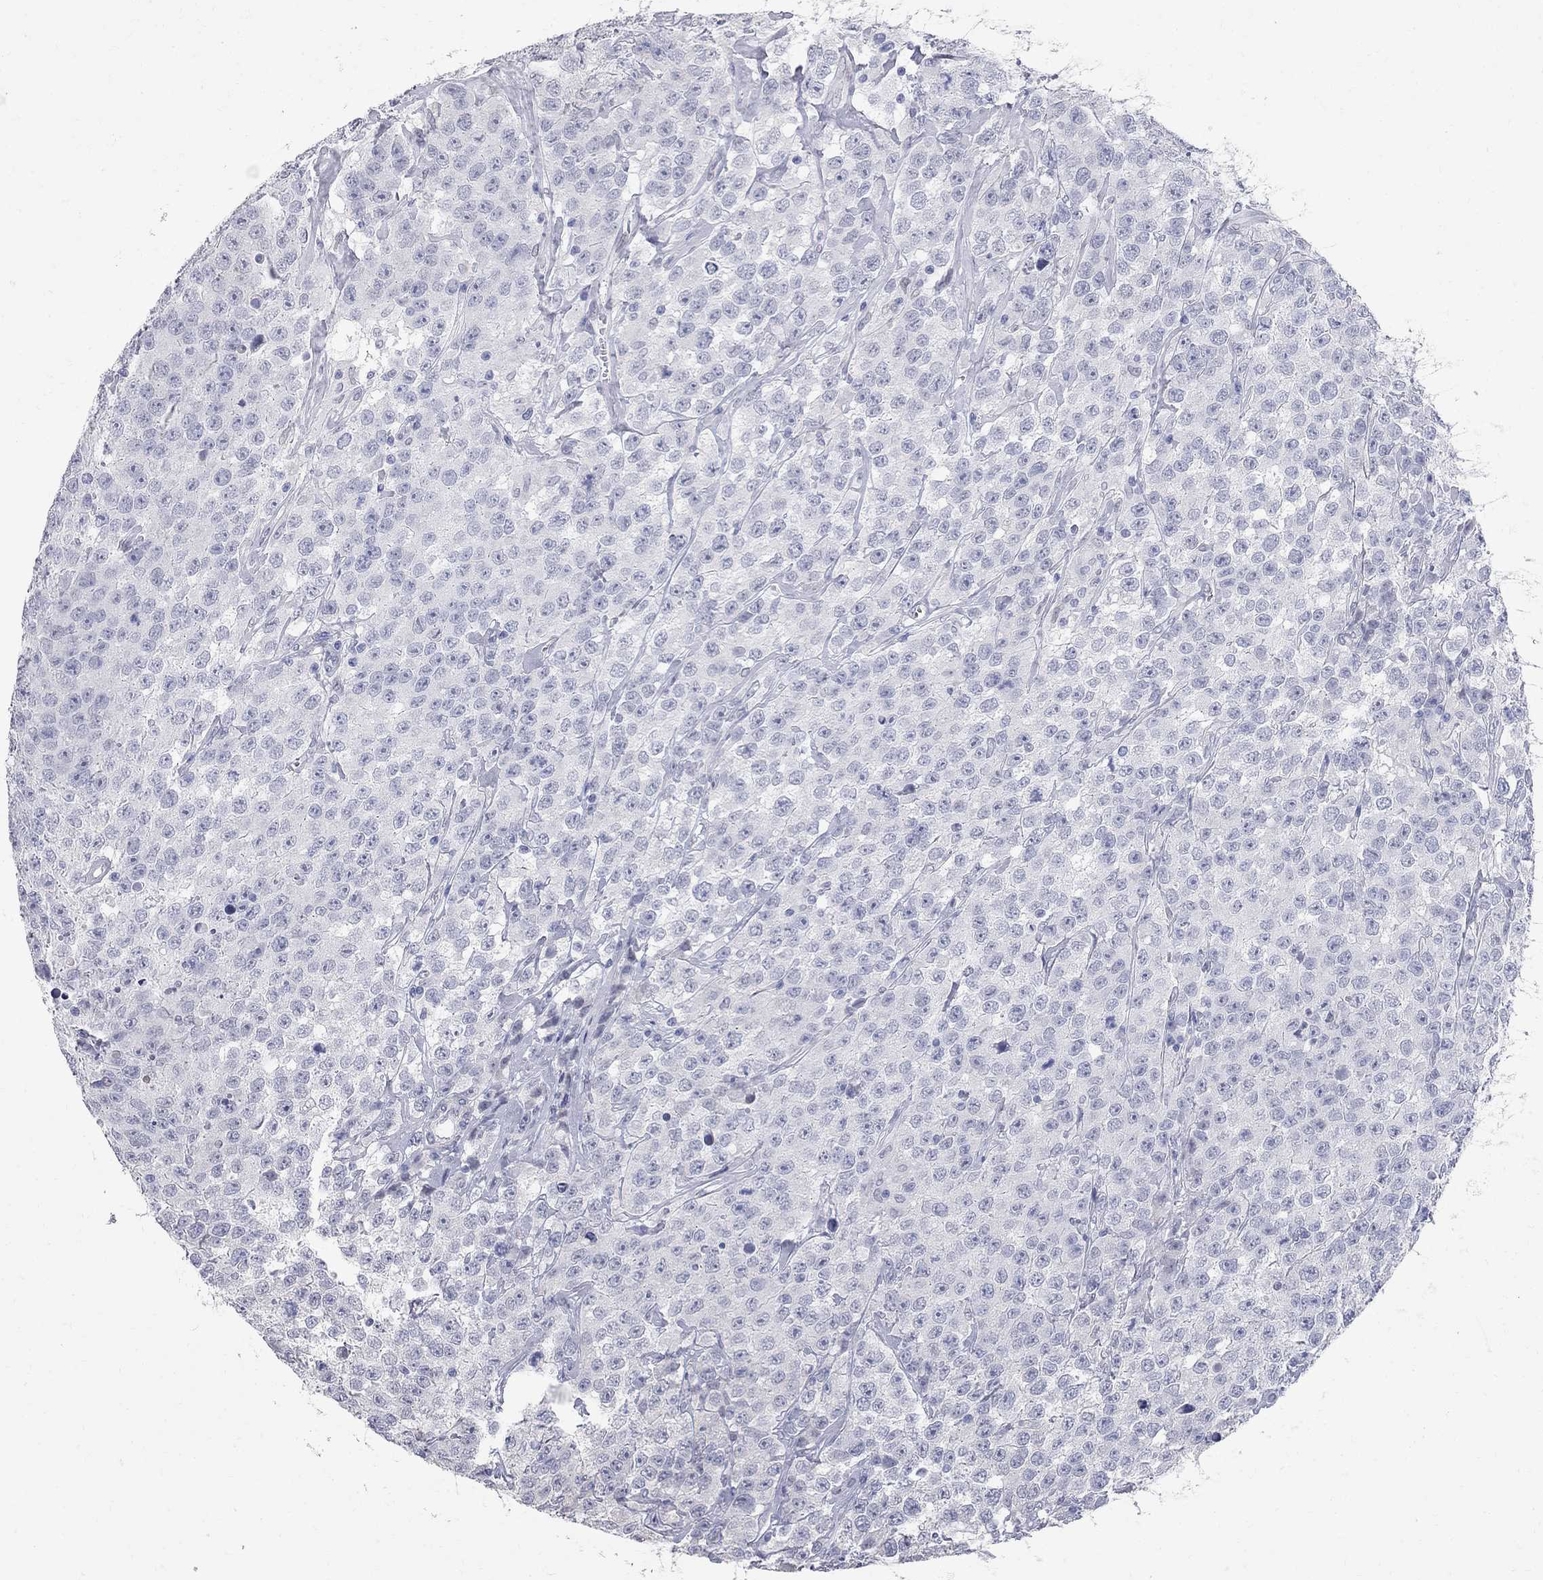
{"staining": {"intensity": "negative", "quantity": "none", "location": "none"}, "tissue": "testis cancer", "cell_type": "Tumor cells", "image_type": "cancer", "snomed": [{"axis": "morphology", "description": "Seminoma, NOS"}, {"axis": "topography", "description": "Testis"}], "caption": "Immunohistochemical staining of testis seminoma demonstrates no significant positivity in tumor cells.", "gene": "BPIFB1", "patient": {"sex": "male", "age": 59}}